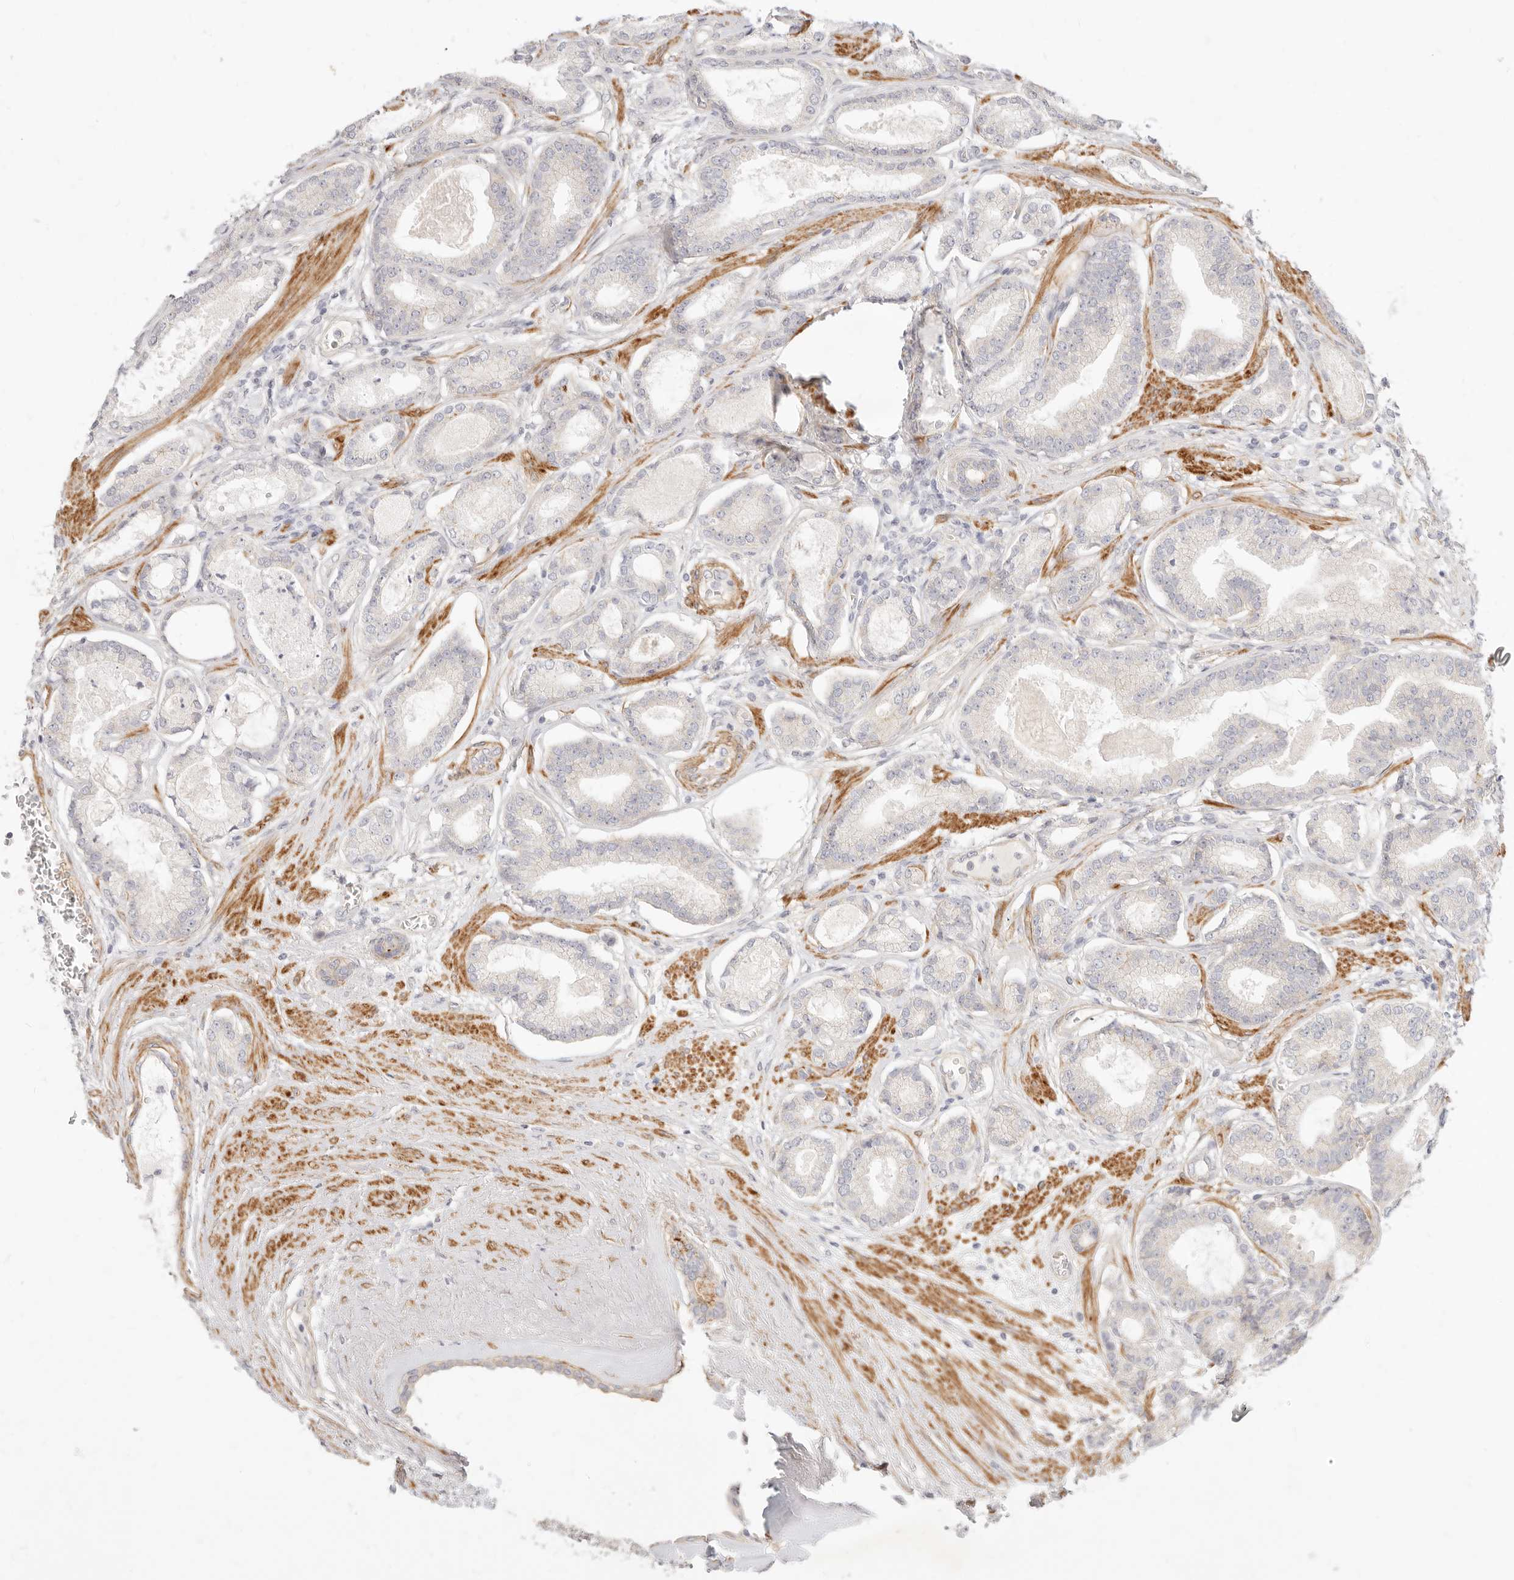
{"staining": {"intensity": "negative", "quantity": "none", "location": "none"}, "tissue": "prostate cancer", "cell_type": "Tumor cells", "image_type": "cancer", "snomed": [{"axis": "morphology", "description": "Adenocarcinoma, Low grade"}, {"axis": "topography", "description": "Prostate"}], "caption": "Immunohistochemical staining of human prostate cancer (low-grade adenocarcinoma) exhibits no significant staining in tumor cells. Nuclei are stained in blue.", "gene": "UBXN10", "patient": {"sex": "male", "age": 60}}